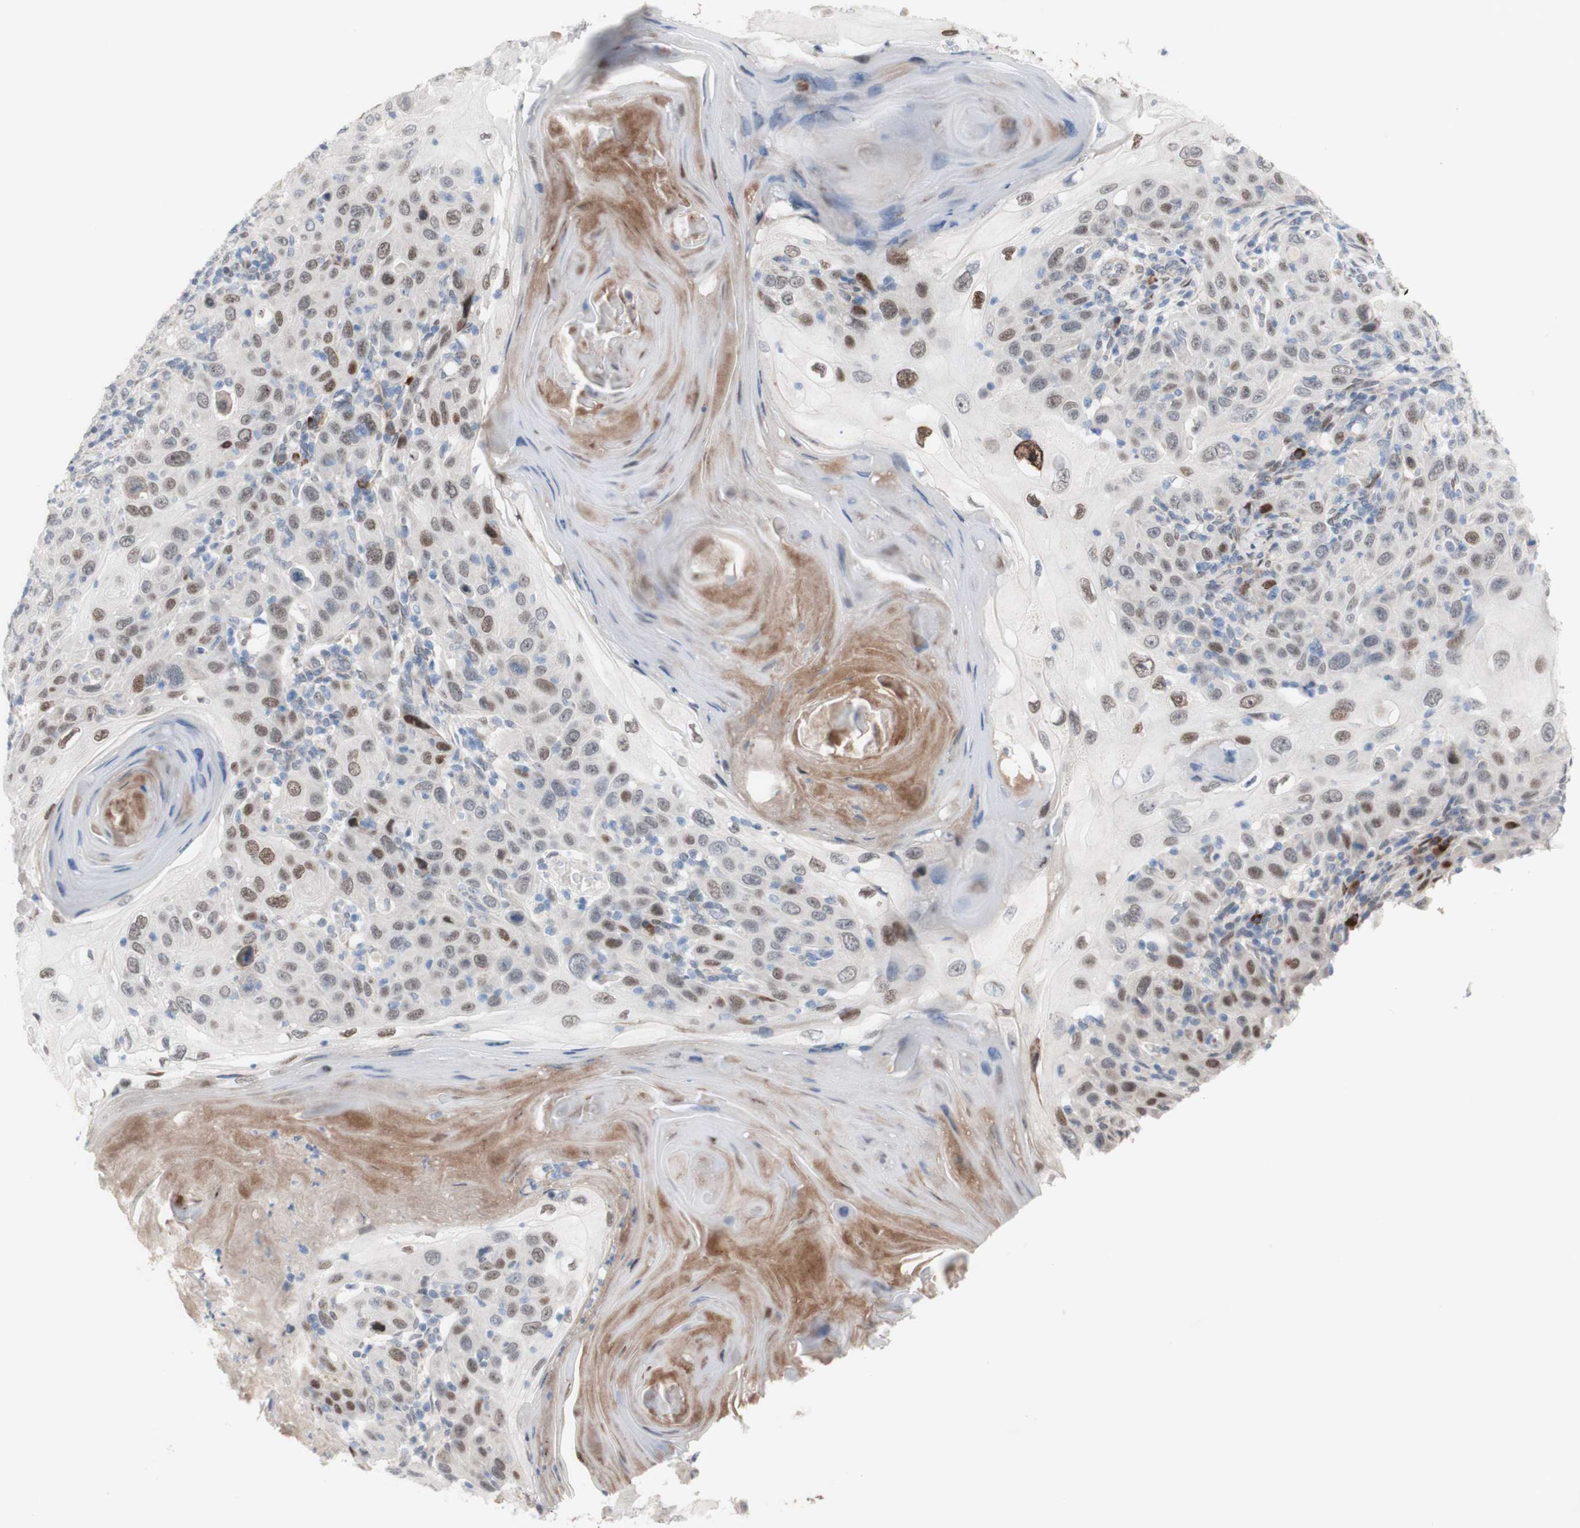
{"staining": {"intensity": "weak", "quantity": "<25%", "location": "nuclear"}, "tissue": "skin cancer", "cell_type": "Tumor cells", "image_type": "cancer", "snomed": [{"axis": "morphology", "description": "Squamous cell carcinoma, NOS"}, {"axis": "topography", "description": "Skin"}], "caption": "There is no significant staining in tumor cells of squamous cell carcinoma (skin).", "gene": "PHTF2", "patient": {"sex": "female", "age": 88}}